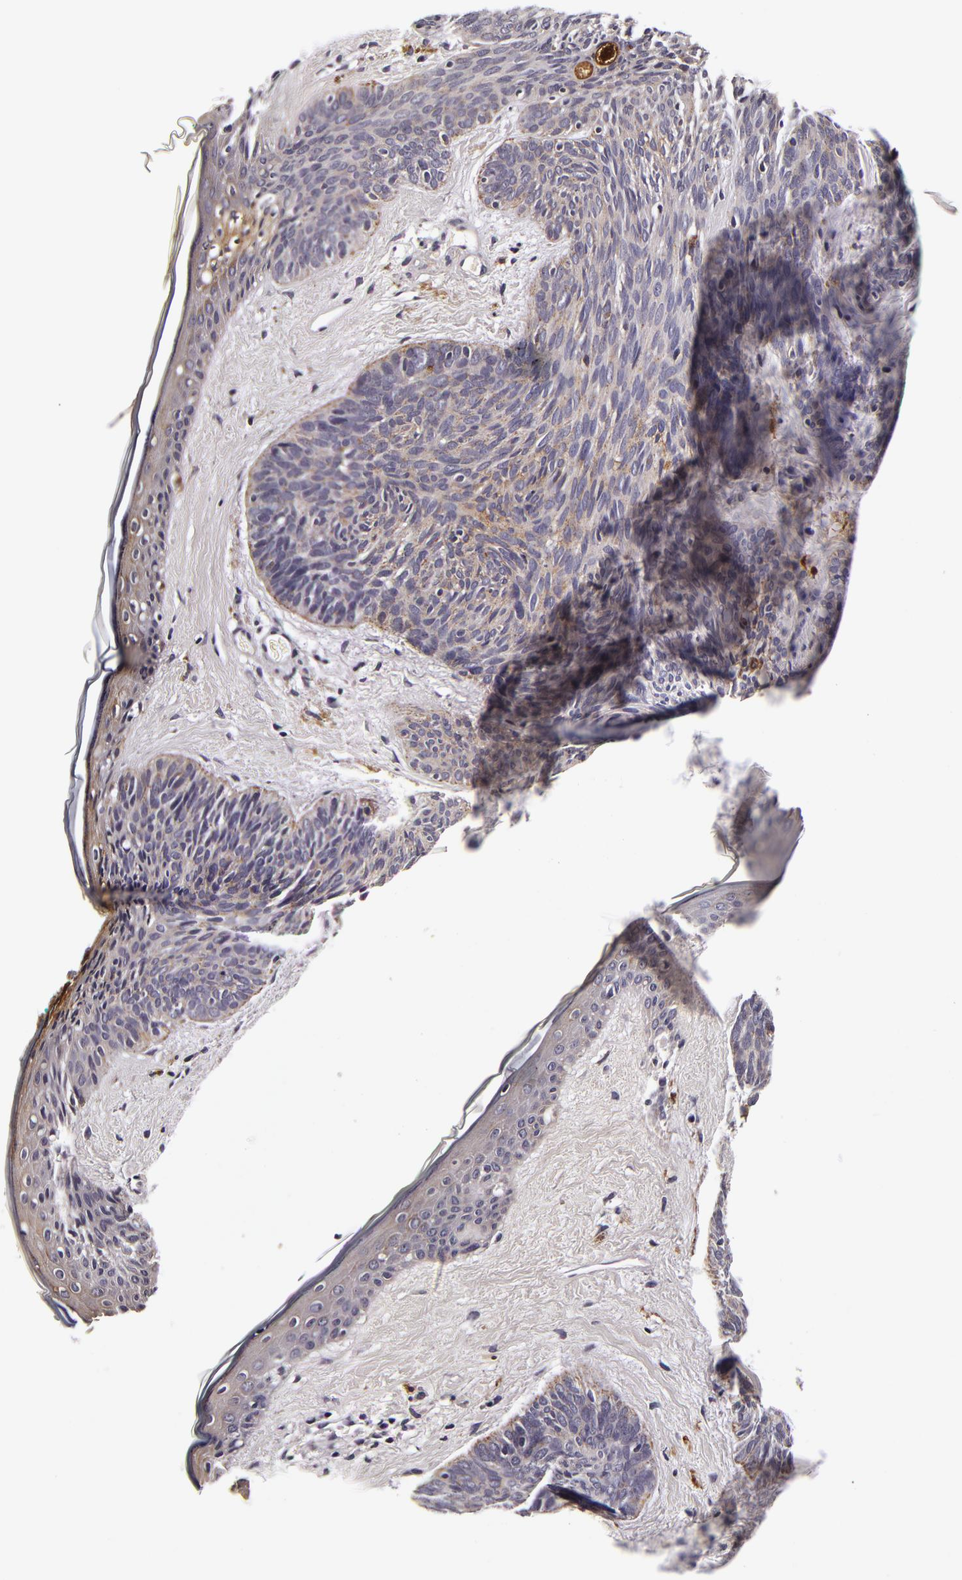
{"staining": {"intensity": "negative", "quantity": "none", "location": "none"}, "tissue": "skin cancer", "cell_type": "Tumor cells", "image_type": "cancer", "snomed": [{"axis": "morphology", "description": "Basal cell carcinoma"}, {"axis": "topography", "description": "Skin"}], "caption": "Immunohistochemistry image of human skin basal cell carcinoma stained for a protein (brown), which demonstrates no expression in tumor cells.", "gene": "LGALS3BP", "patient": {"sex": "female", "age": 81}}